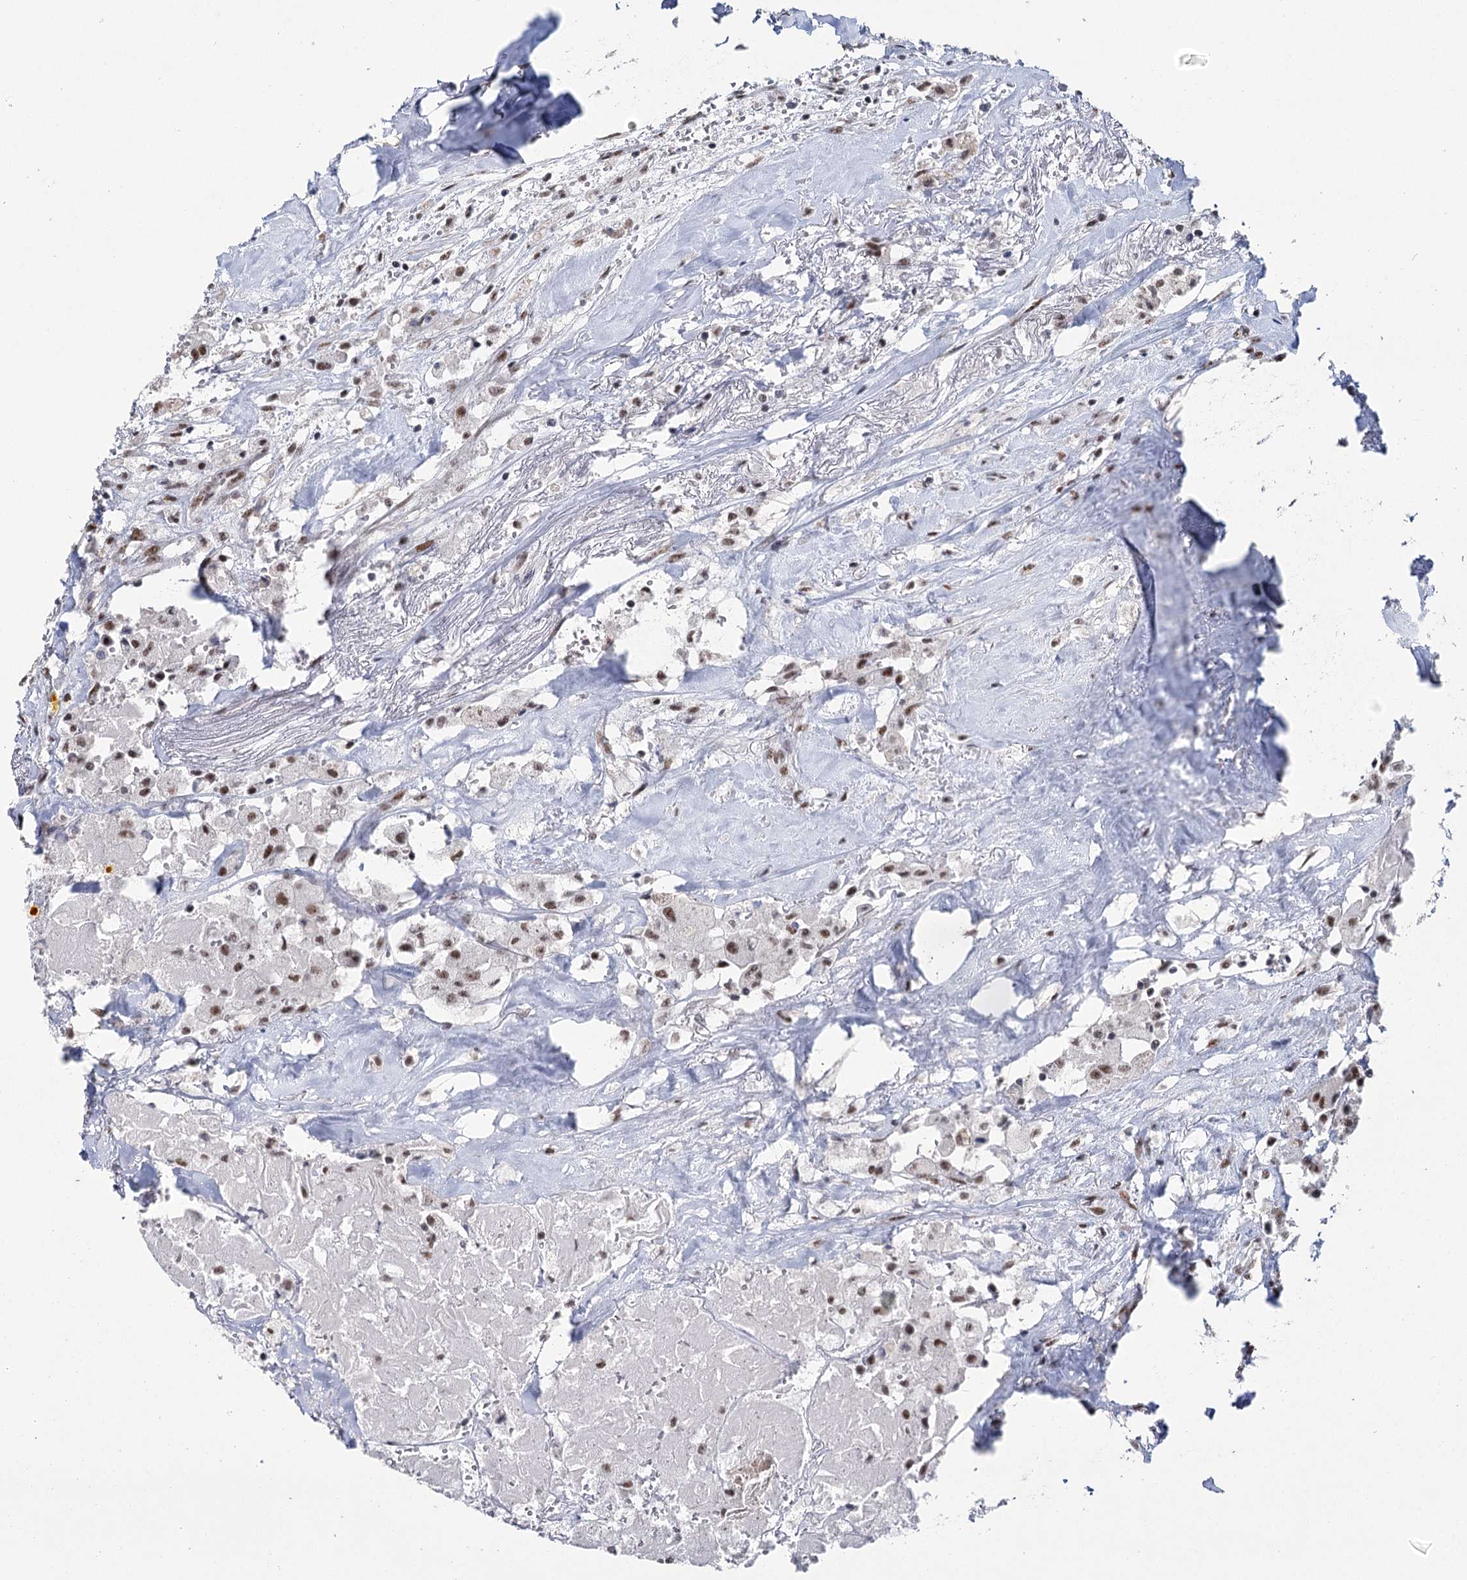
{"staining": {"intensity": "strong", "quantity": ">75%", "location": "nuclear"}, "tissue": "thyroid cancer", "cell_type": "Tumor cells", "image_type": "cancer", "snomed": [{"axis": "morphology", "description": "Papillary adenocarcinoma, NOS"}, {"axis": "topography", "description": "Thyroid gland"}], "caption": "Strong nuclear staining is seen in about >75% of tumor cells in thyroid cancer (papillary adenocarcinoma). (DAB IHC, brown staining for protein, blue staining for nuclei).", "gene": "SCAF8", "patient": {"sex": "female", "age": 59}}